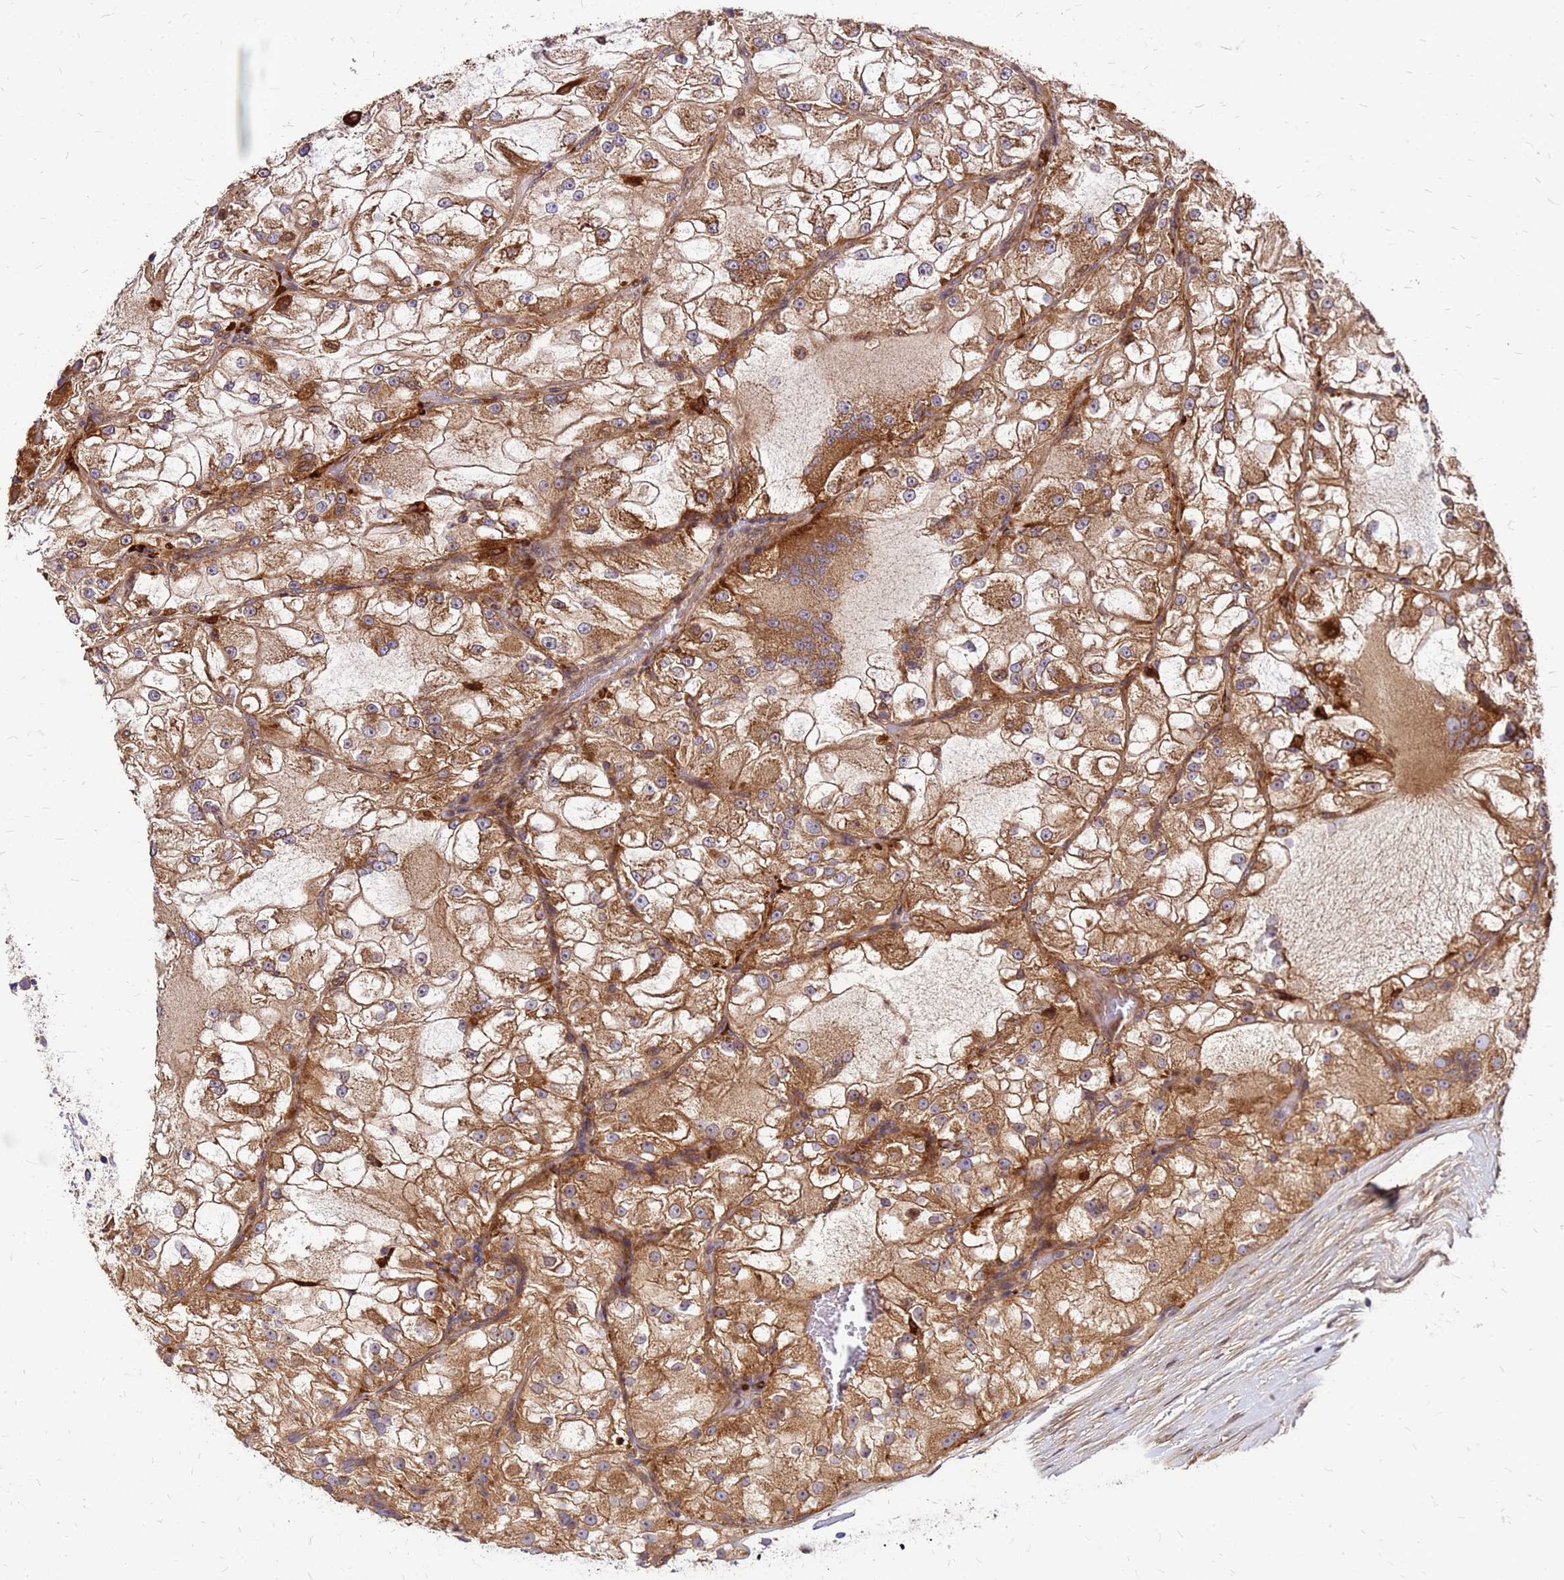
{"staining": {"intensity": "moderate", "quantity": ">75%", "location": "cytoplasmic/membranous"}, "tissue": "renal cancer", "cell_type": "Tumor cells", "image_type": "cancer", "snomed": [{"axis": "morphology", "description": "Adenocarcinoma, NOS"}, {"axis": "topography", "description": "Kidney"}], "caption": "A high-resolution histopathology image shows IHC staining of renal cancer (adenocarcinoma), which demonstrates moderate cytoplasmic/membranous positivity in approximately >75% of tumor cells. (Brightfield microscopy of DAB IHC at high magnification).", "gene": "CYBC1", "patient": {"sex": "female", "age": 72}}